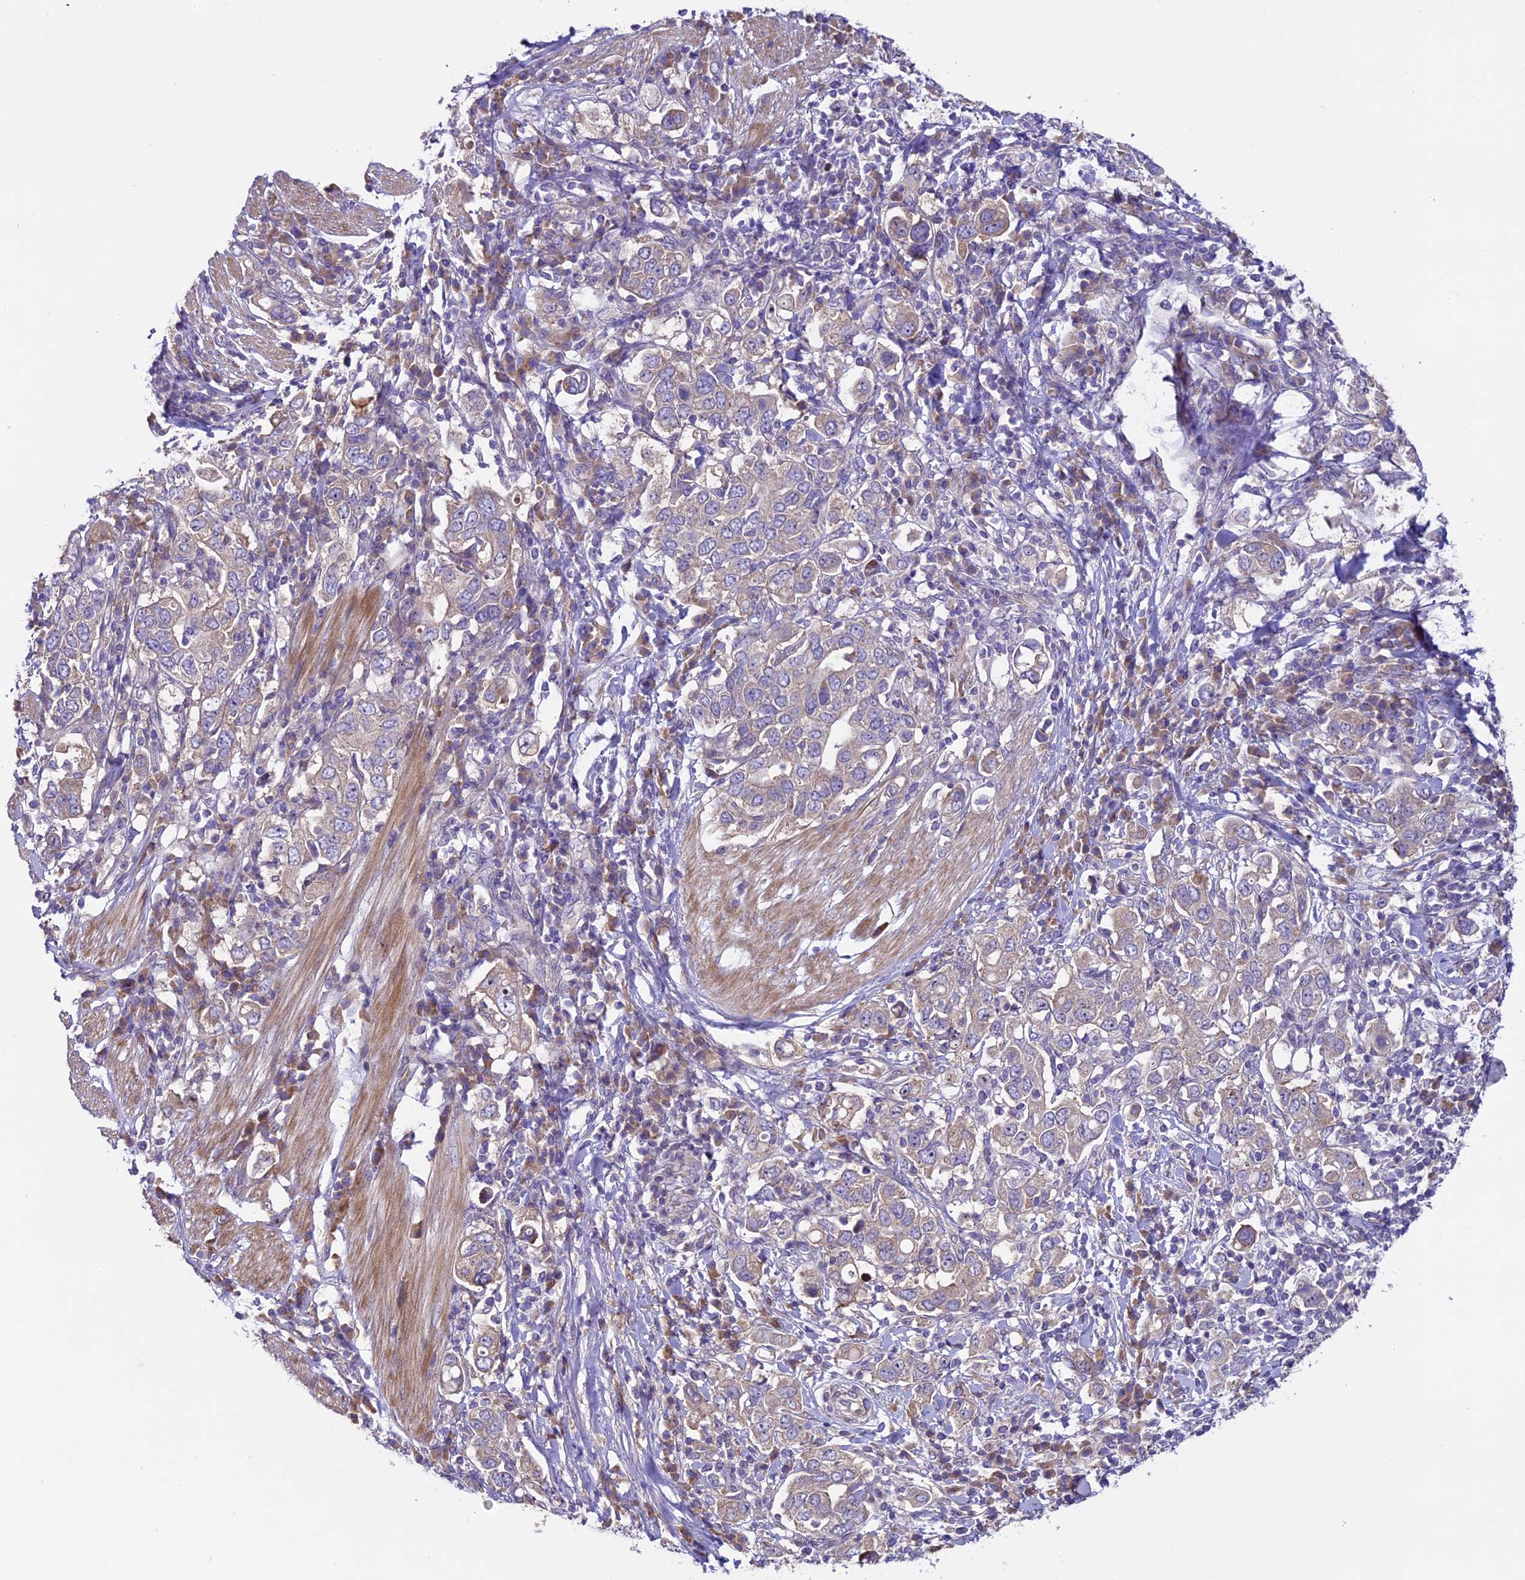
{"staining": {"intensity": "negative", "quantity": "none", "location": "none"}, "tissue": "stomach cancer", "cell_type": "Tumor cells", "image_type": "cancer", "snomed": [{"axis": "morphology", "description": "Adenocarcinoma, NOS"}, {"axis": "topography", "description": "Stomach, upper"}], "caption": "Immunohistochemistry histopathology image of human adenocarcinoma (stomach) stained for a protein (brown), which exhibits no positivity in tumor cells.", "gene": "SPIRE1", "patient": {"sex": "male", "age": 62}}